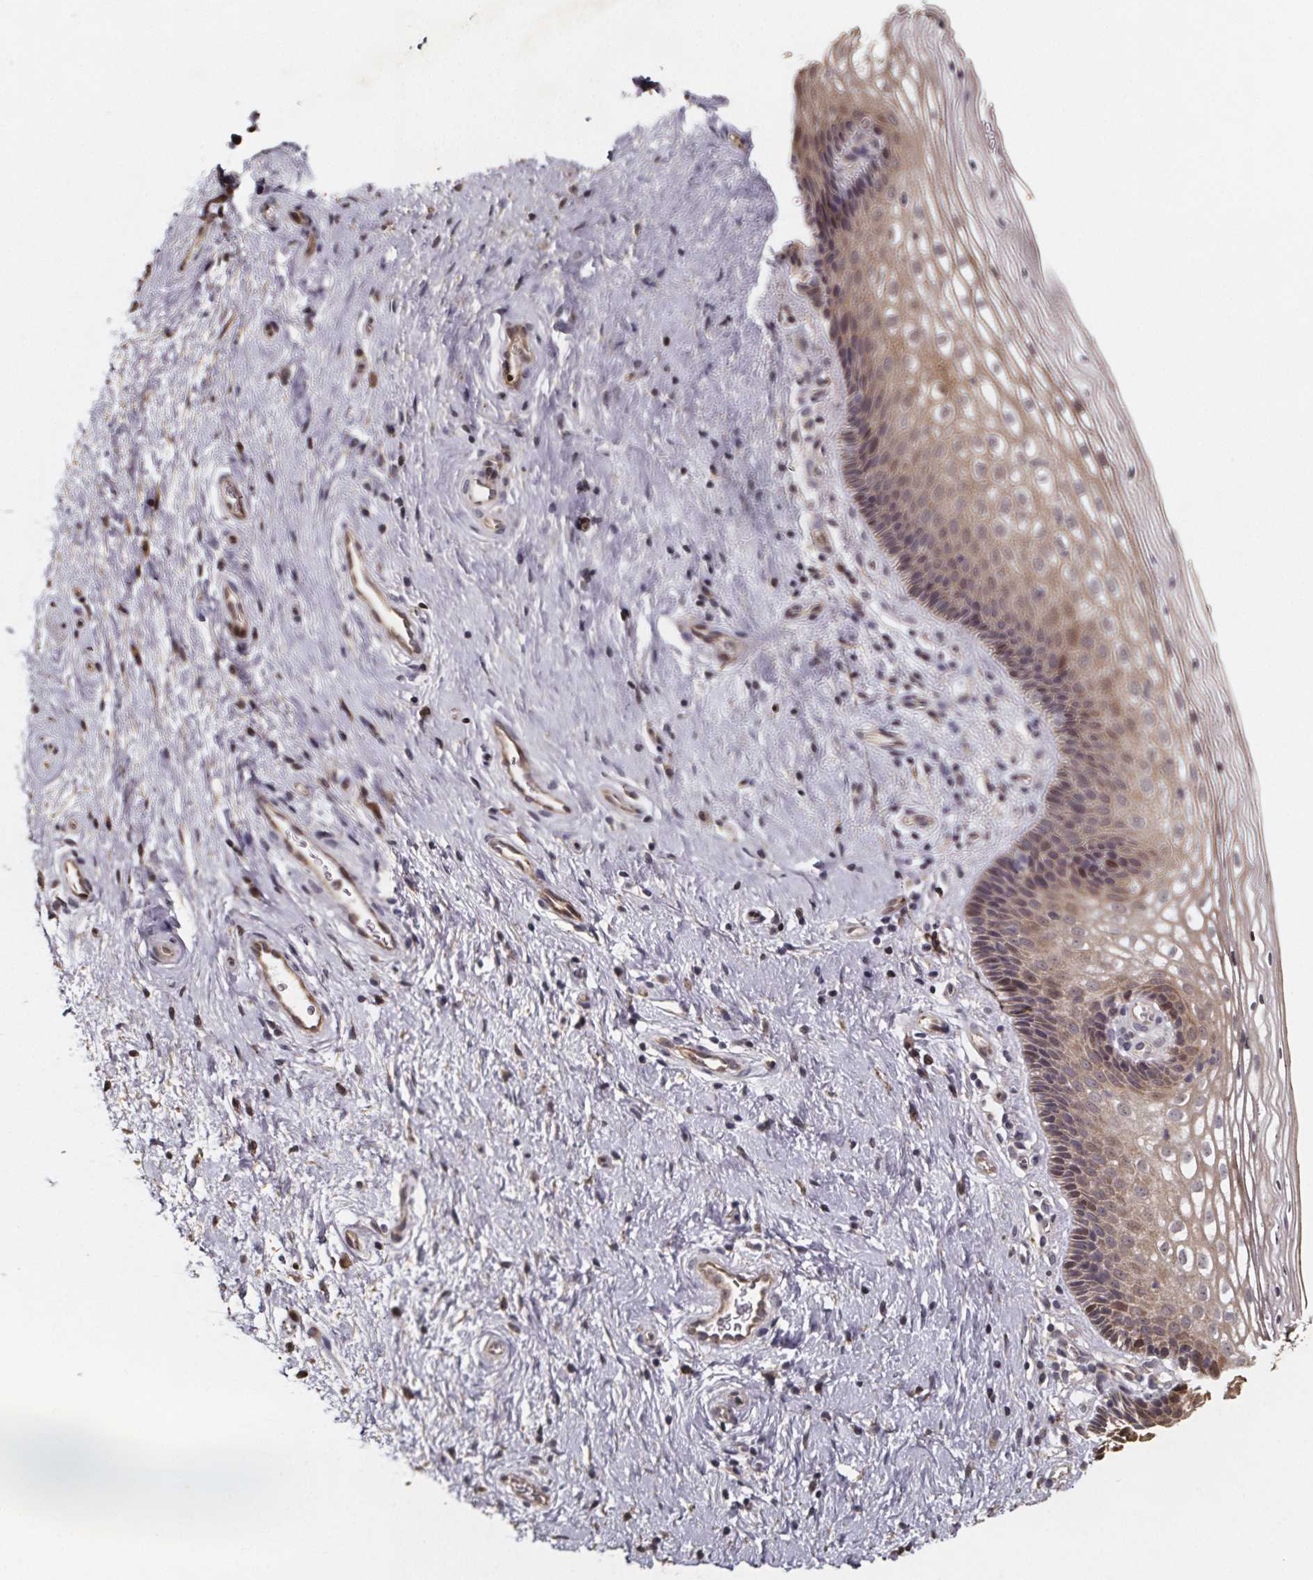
{"staining": {"intensity": "weak", "quantity": "25%-75%", "location": "cytoplasmic/membranous"}, "tissue": "cervix", "cell_type": "Glandular cells", "image_type": "normal", "snomed": [{"axis": "morphology", "description": "Normal tissue, NOS"}, {"axis": "topography", "description": "Cervix"}], "caption": "Brown immunohistochemical staining in benign human cervix exhibits weak cytoplasmic/membranous staining in approximately 25%-75% of glandular cells.", "gene": "ZNF879", "patient": {"sex": "female", "age": 34}}